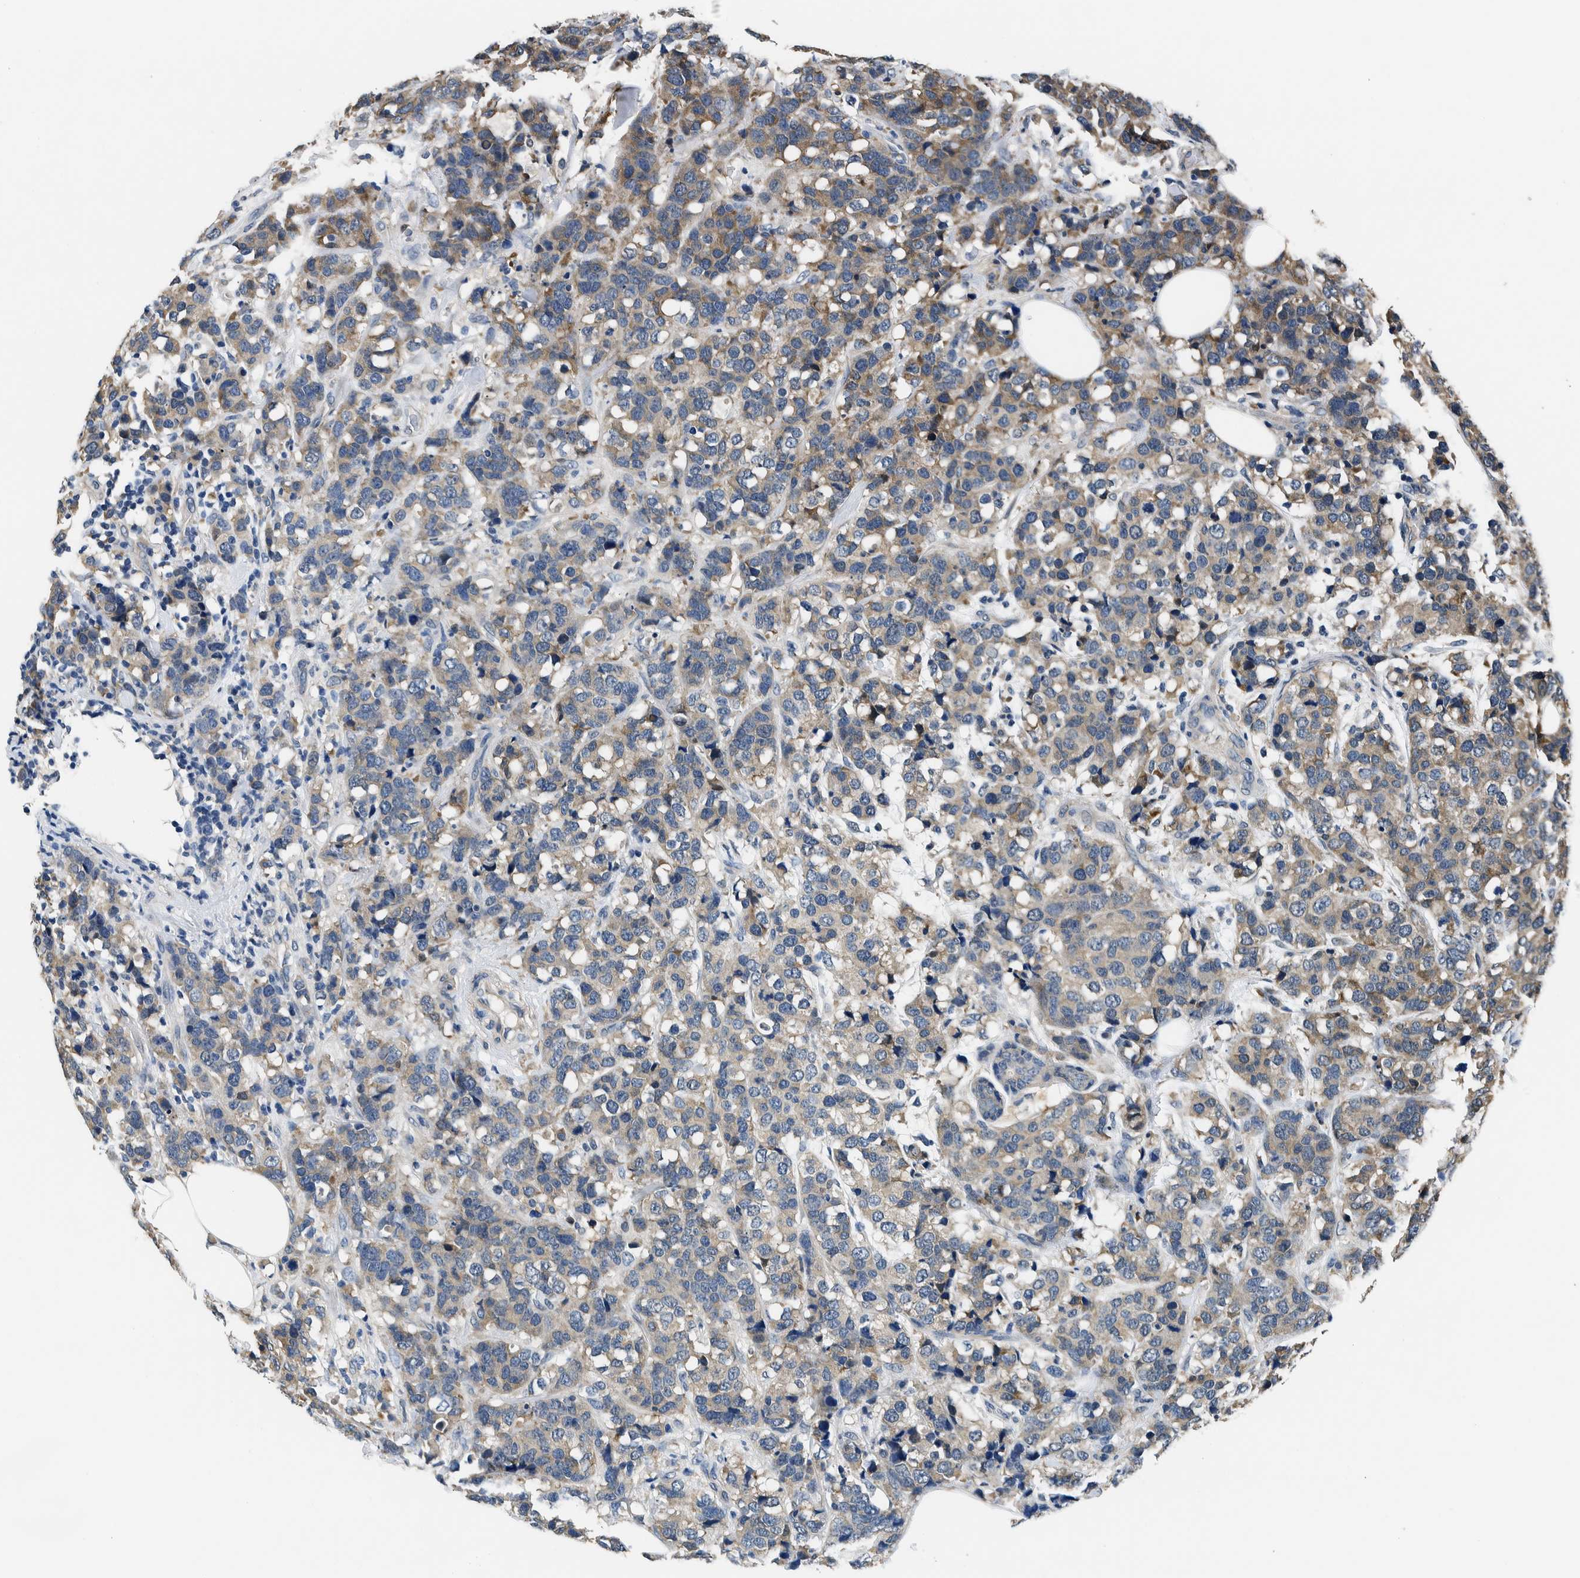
{"staining": {"intensity": "weak", "quantity": ">75%", "location": "cytoplasmic/membranous"}, "tissue": "breast cancer", "cell_type": "Tumor cells", "image_type": "cancer", "snomed": [{"axis": "morphology", "description": "Lobular carcinoma"}, {"axis": "topography", "description": "Breast"}], "caption": "This photomicrograph reveals breast lobular carcinoma stained with immunohistochemistry (IHC) to label a protein in brown. The cytoplasmic/membranous of tumor cells show weak positivity for the protein. Nuclei are counter-stained blue.", "gene": "NIBAN2", "patient": {"sex": "female", "age": 59}}